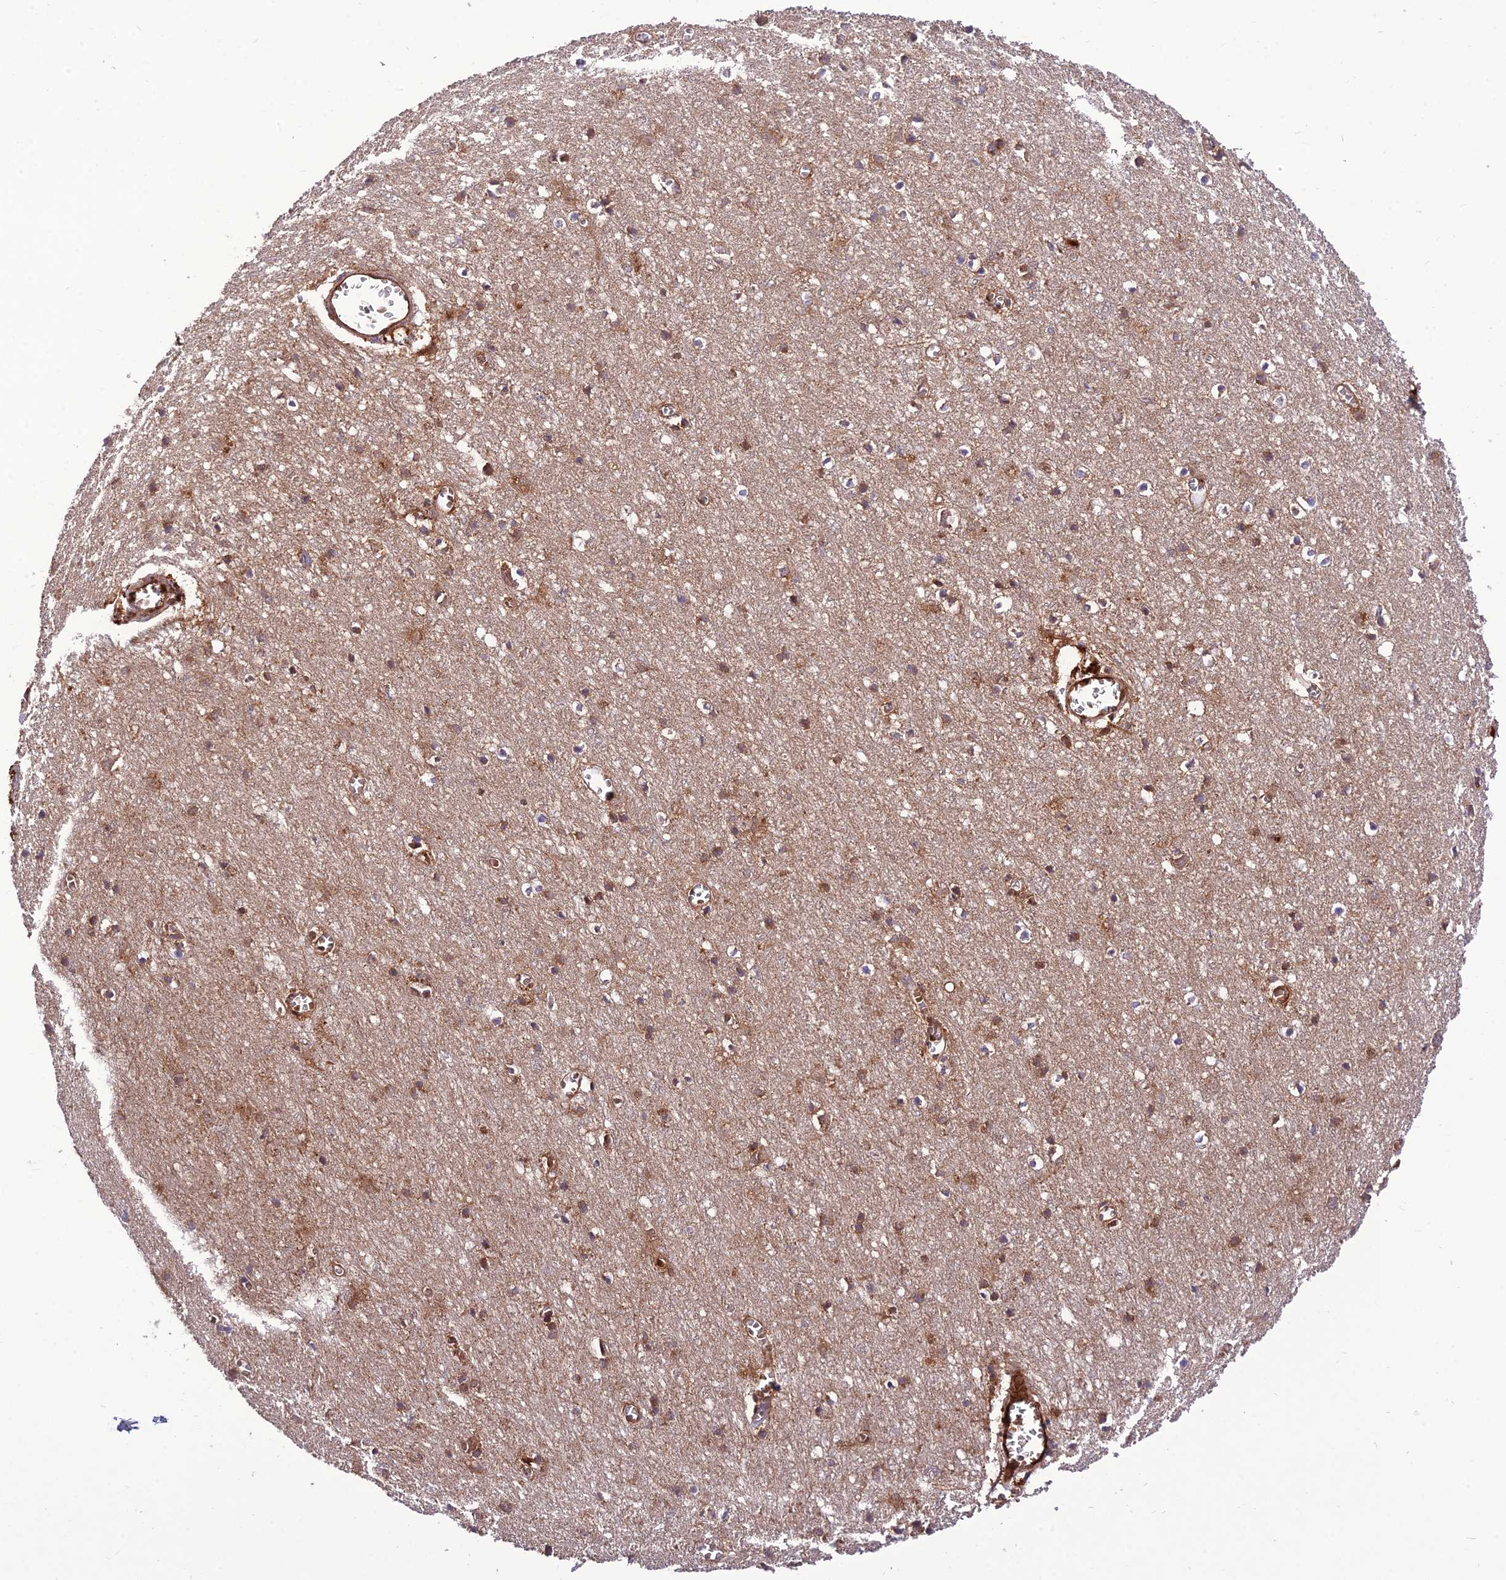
{"staining": {"intensity": "moderate", "quantity": "25%-75%", "location": "cytoplasmic/membranous"}, "tissue": "cerebral cortex", "cell_type": "Endothelial cells", "image_type": "normal", "snomed": [{"axis": "morphology", "description": "Normal tissue, NOS"}, {"axis": "topography", "description": "Cerebral cortex"}], "caption": "Endothelial cells display medium levels of moderate cytoplasmic/membranous positivity in approximately 25%-75% of cells in normal cerebral cortex.", "gene": "NDUFC1", "patient": {"sex": "female", "age": 64}}